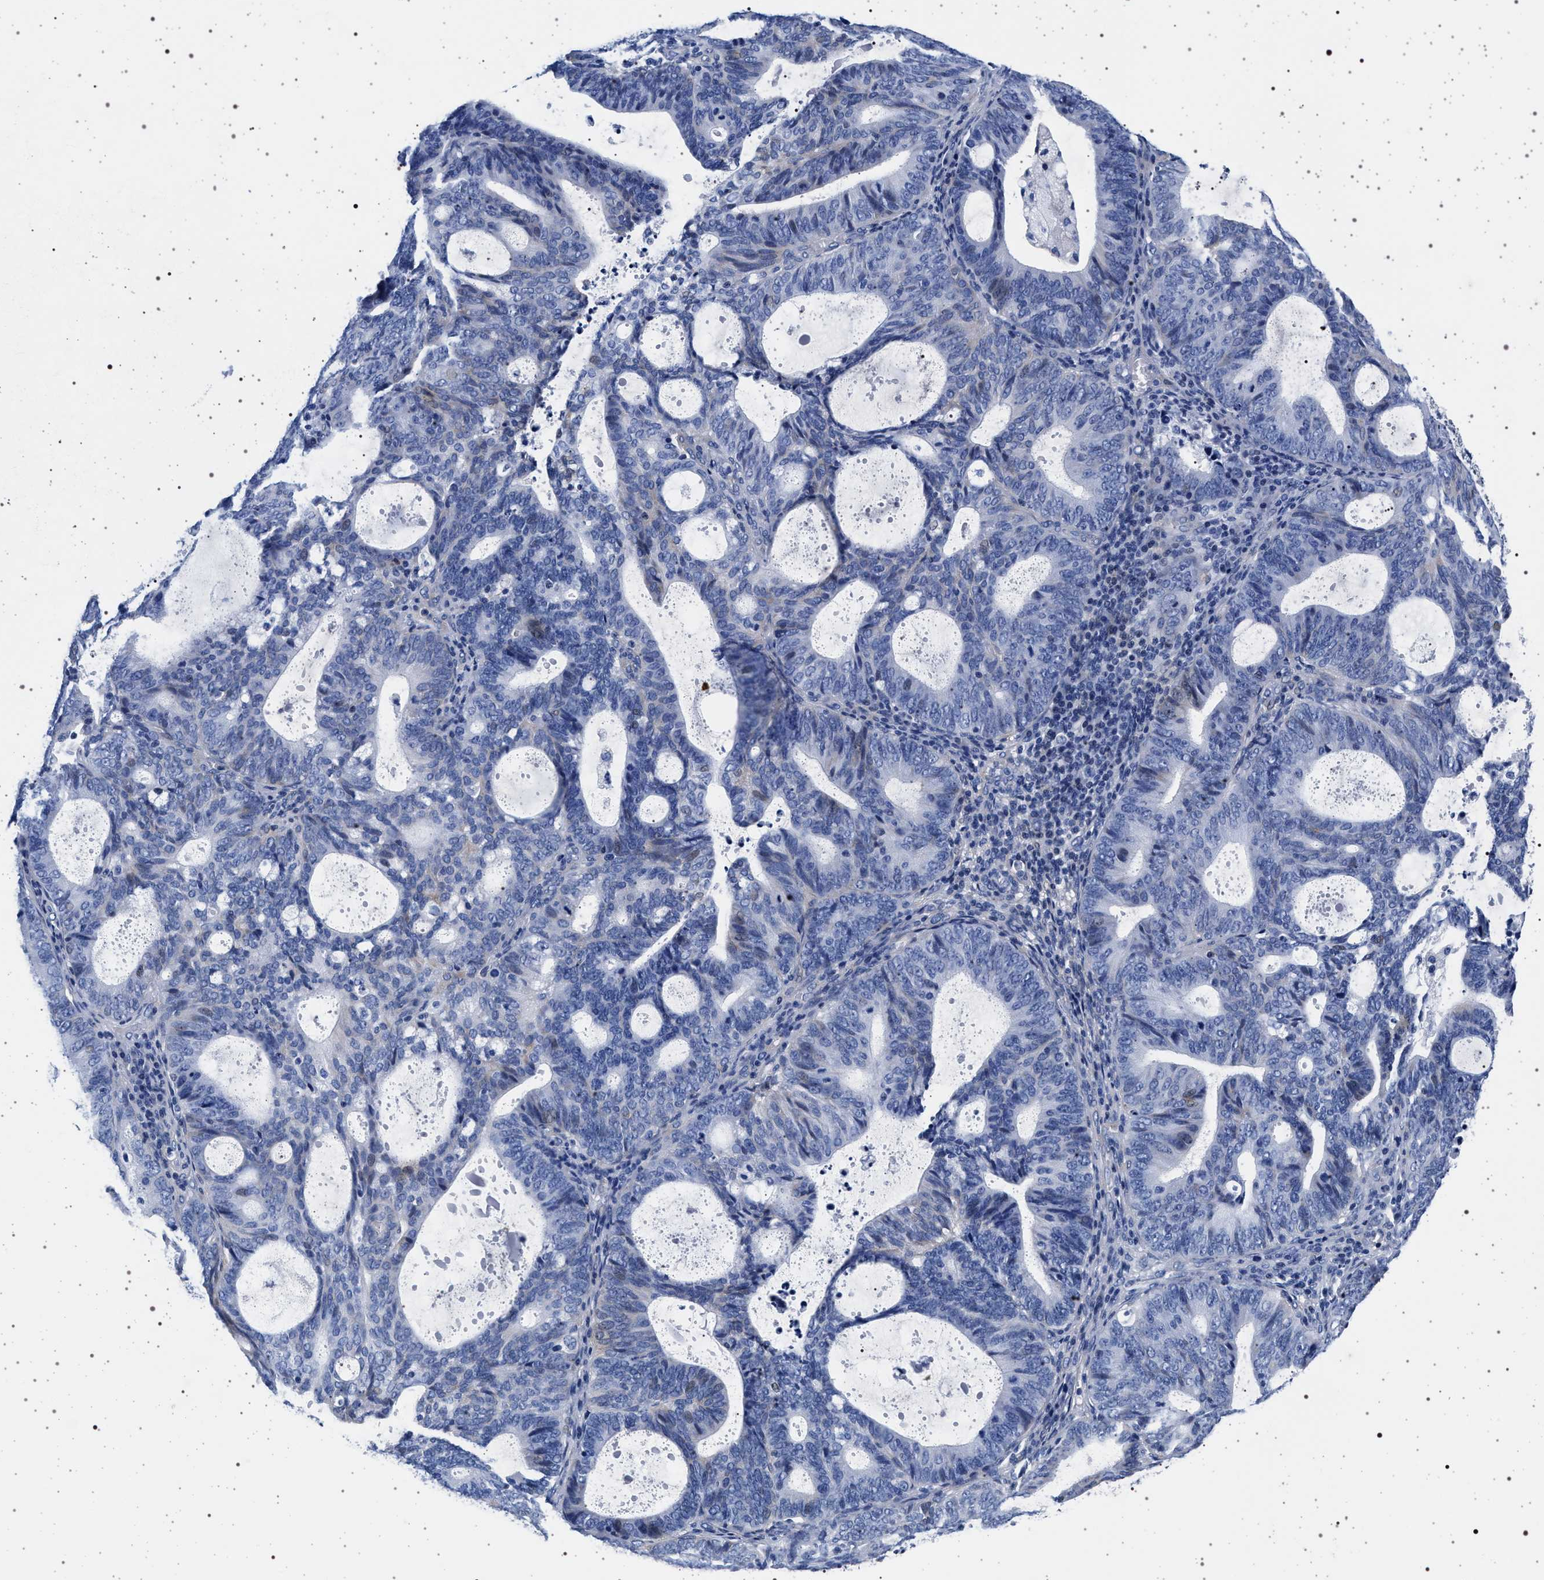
{"staining": {"intensity": "negative", "quantity": "none", "location": "none"}, "tissue": "endometrial cancer", "cell_type": "Tumor cells", "image_type": "cancer", "snomed": [{"axis": "morphology", "description": "Adenocarcinoma, NOS"}, {"axis": "topography", "description": "Uterus"}], "caption": "High magnification brightfield microscopy of endometrial cancer (adenocarcinoma) stained with DAB (3,3'-diaminobenzidine) (brown) and counterstained with hematoxylin (blue): tumor cells show no significant positivity.", "gene": "SLC9A1", "patient": {"sex": "female", "age": 83}}